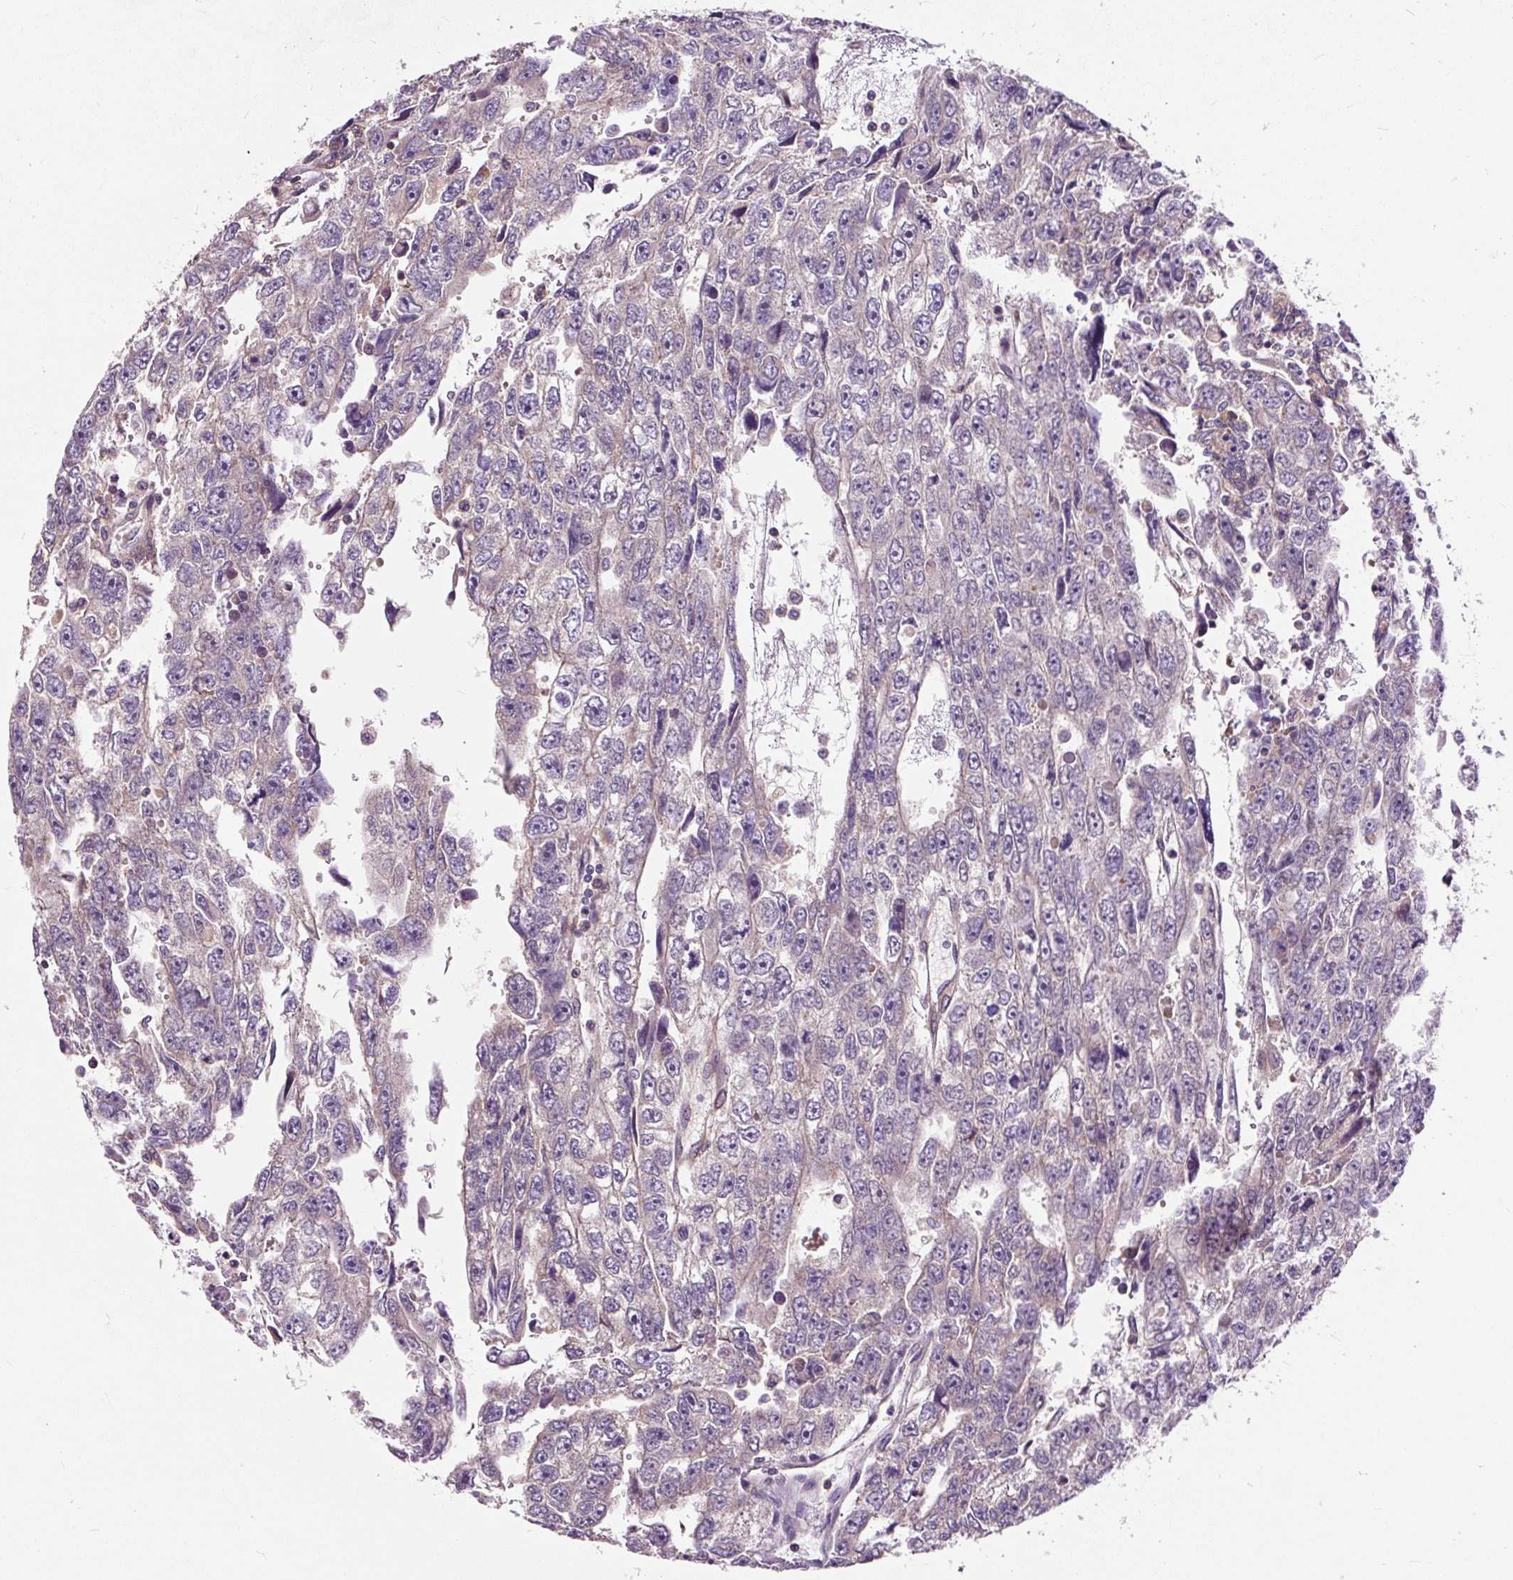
{"staining": {"intensity": "weak", "quantity": "<25%", "location": "cytoplasmic/membranous"}, "tissue": "testis cancer", "cell_type": "Tumor cells", "image_type": "cancer", "snomed": [{"axis": "morphology", "description": "Carcinoma, Embryonal, NOS"}, {"axis": "topography", "description": "Testis"}], "caption": "Micrograph shows no significant protein staining in tumor cells of testis cancer.", "gene": "PCDHGB3", "patient": {"sex": "male", "age": 20}}